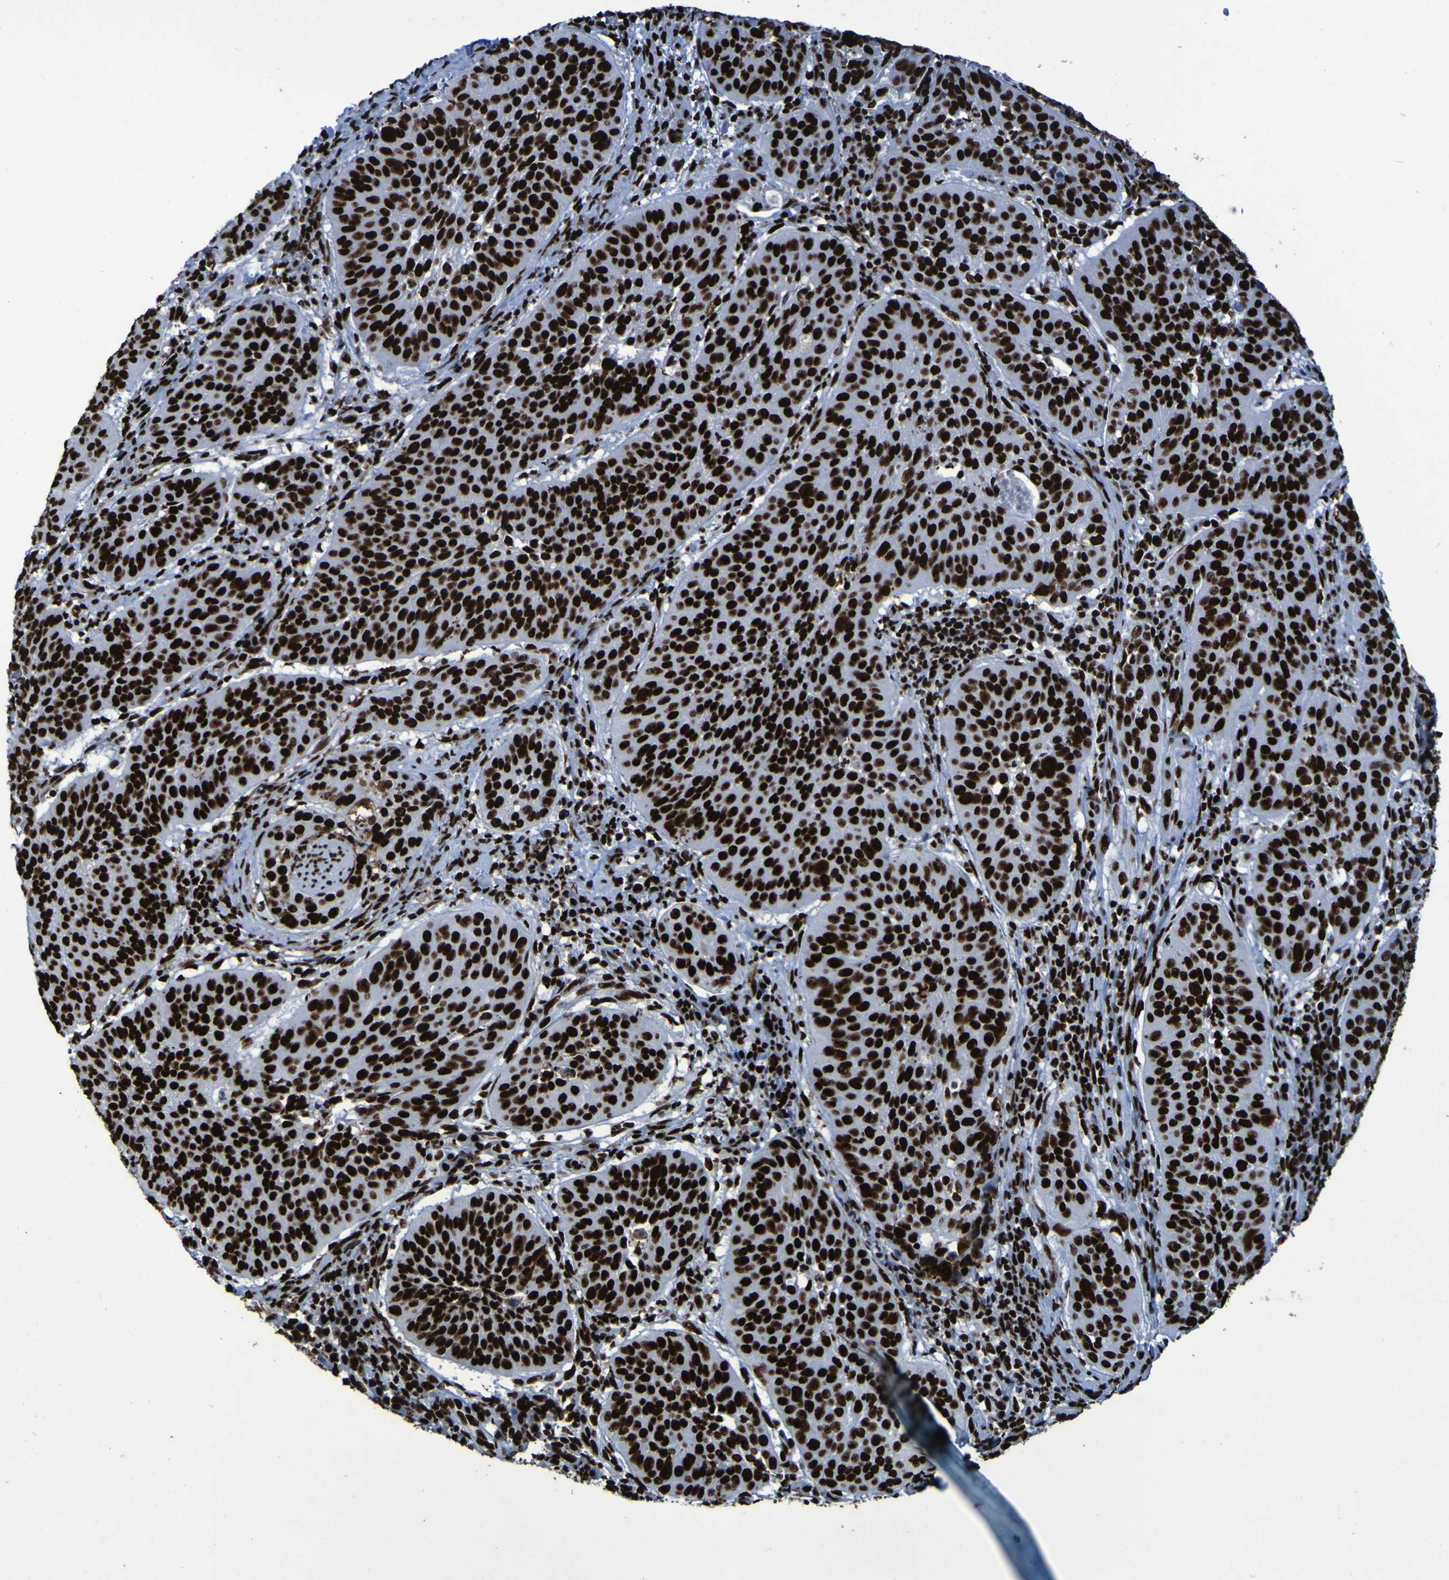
{"staining": {"intensity": "strong", "quantity": ">75%", "location": "nuclear"}, "tissue": "cervical cancer", "cell_type": "Tumor cells", "image_type": "cancer", "snomed": [{"axis": "morphology", "description": "Normal tissue, NOS"}, {"axis": "morphology", "description": "Squamous cell carcinoma, NOS"}, {"axis": "topography", "description": "Cervix"}], "caption": "Strong nuclear expression for a protein is seen in about >75% of tumor cells of cervical squamous cell carcinoma using immunohistochemistry.", "gene": "NPM1", "patient": {"sex": "female", "age": 39}}